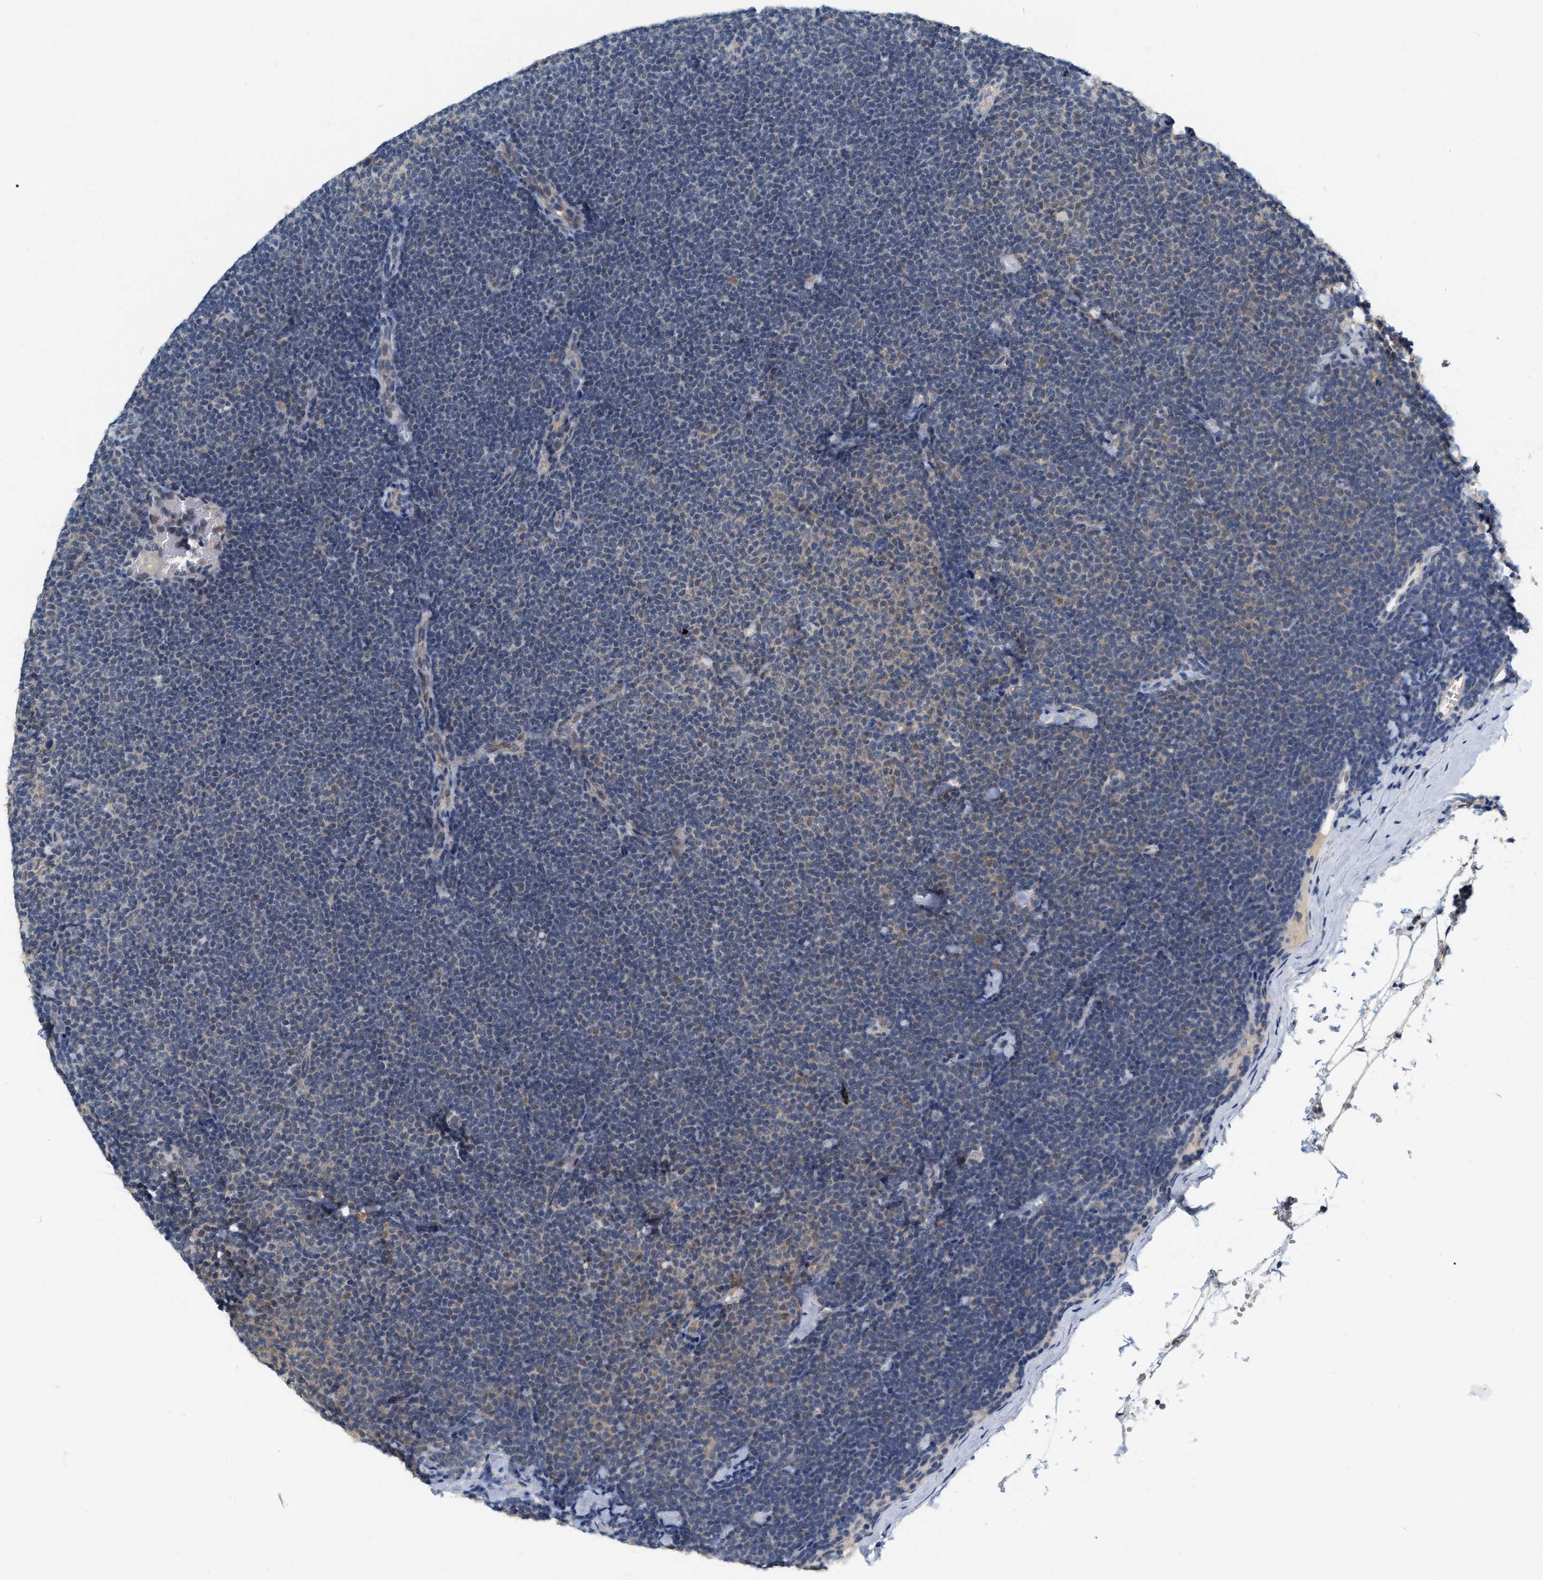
{"staining": {"intensity": "weak", "quantity": "<25%", "location": "cytoplasmic/membranous"}, "tissue": "lymphoma", "cell_type": "Tumor cells", "image_type": "cancer", "snomed": [{"axis": "morphology", "description": "Malignant lymphoma, non-Hodgkin's type, Low grade"}, {"axis": "topography", "description": "Lymph node"}], "caption": "Lymphoma was stained to show a protein in brown. There is no significant expression in tumor cells.", "gene": "RUVBL1", "patient": {"sex": "female", "age": 53}}